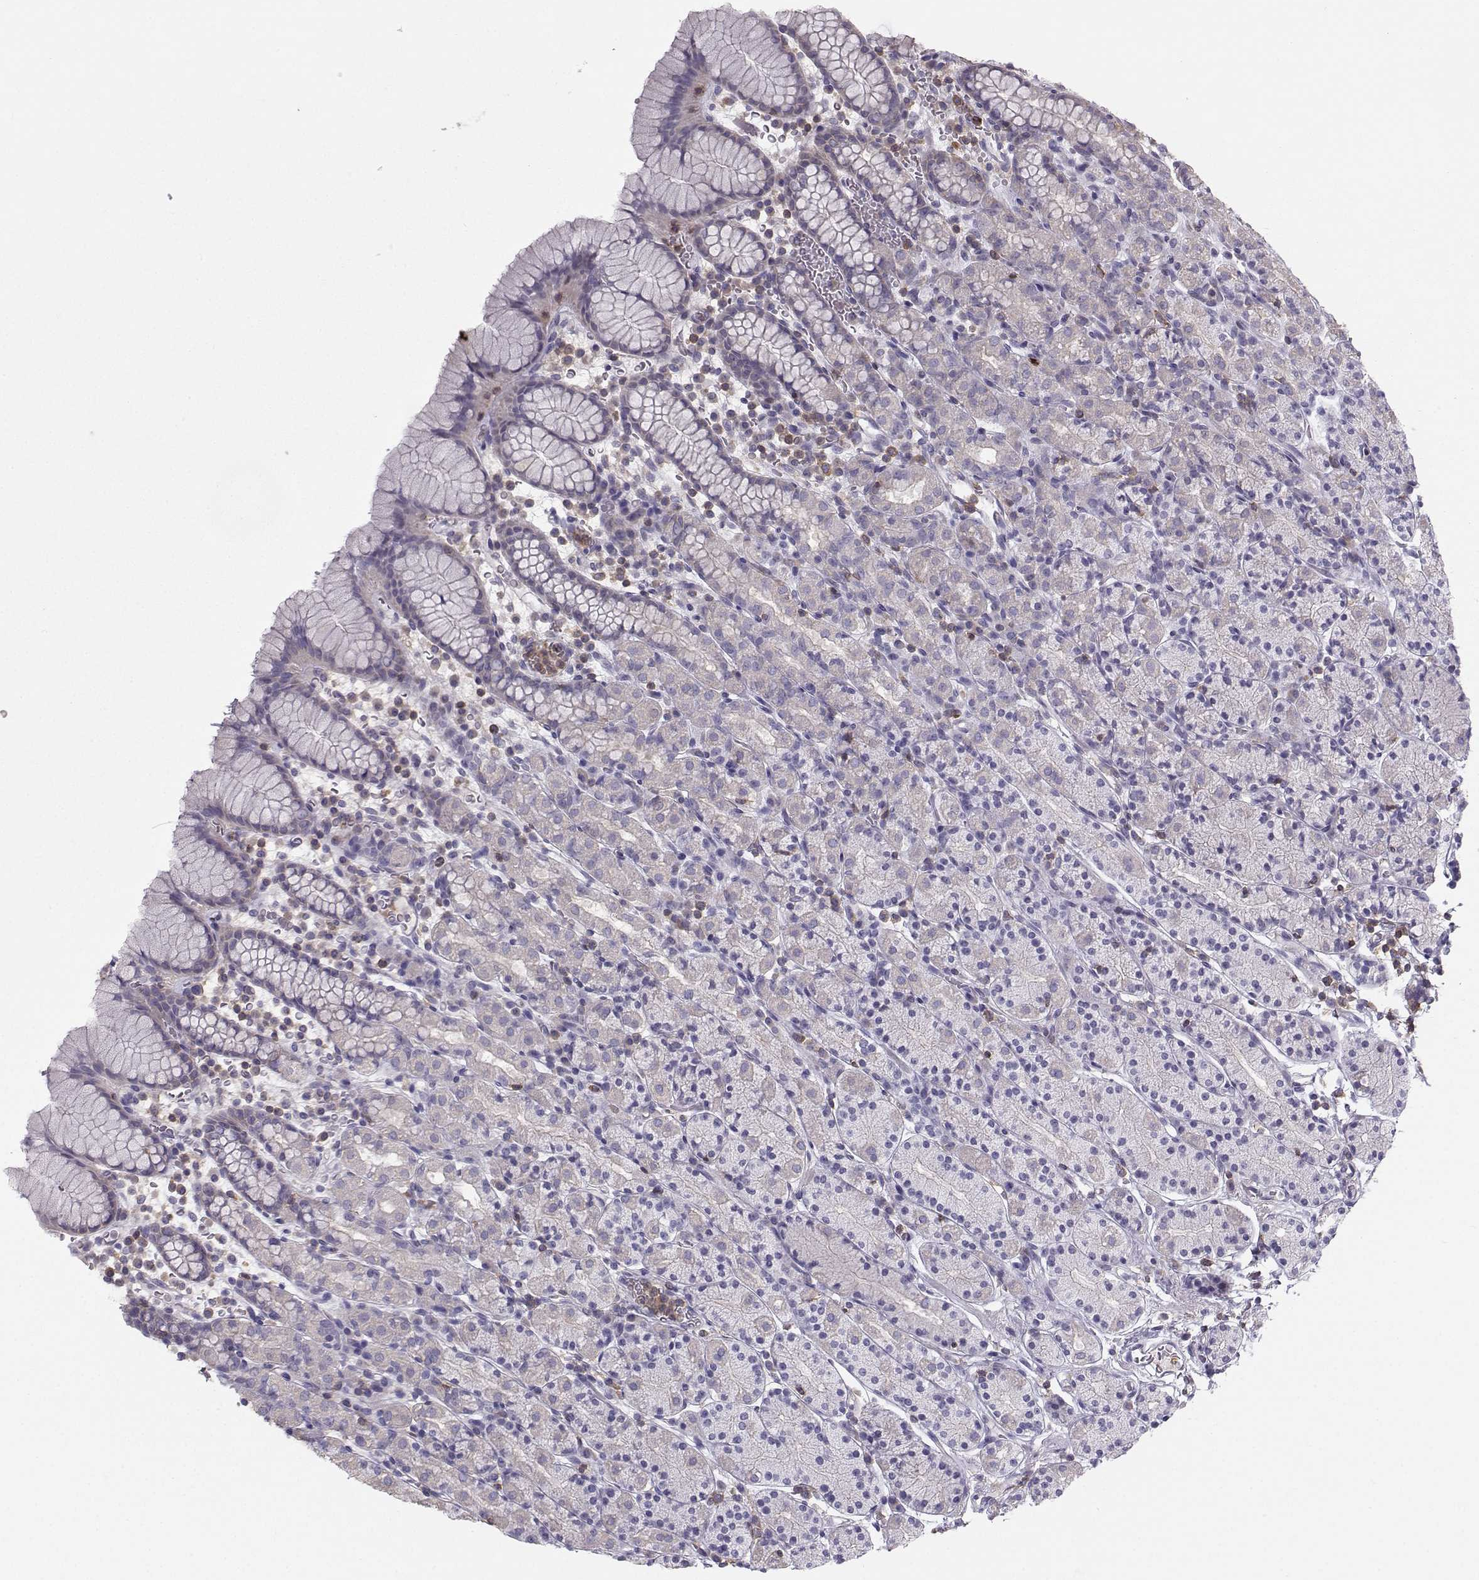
{"staining": {"intensity": "negative", "quantity": "none", "location": "none"}, "tissue": "stomach", "cell_type": "Glandular cells", "image_type": "normal", "snomed": [{"axis": "morphology", "description": "Normal tissue, NOS"}, {"axis": "topography", "description": "Stomach, upper"}, {"axis": "topography", "description": "Stomach"}], "caption": "Benign stomach was stained to show a protein in brown. There is no significant expression in glandular cells. The staining was performed using DAB (3,3'-diaminobenzidine) to visualize the protein expression in brown, while the nuclei were stained in blue with hematoxylin (Magnification: 20x).", "gene": "ZBTB32", "patient": {"sex": "male", "age": 62}}